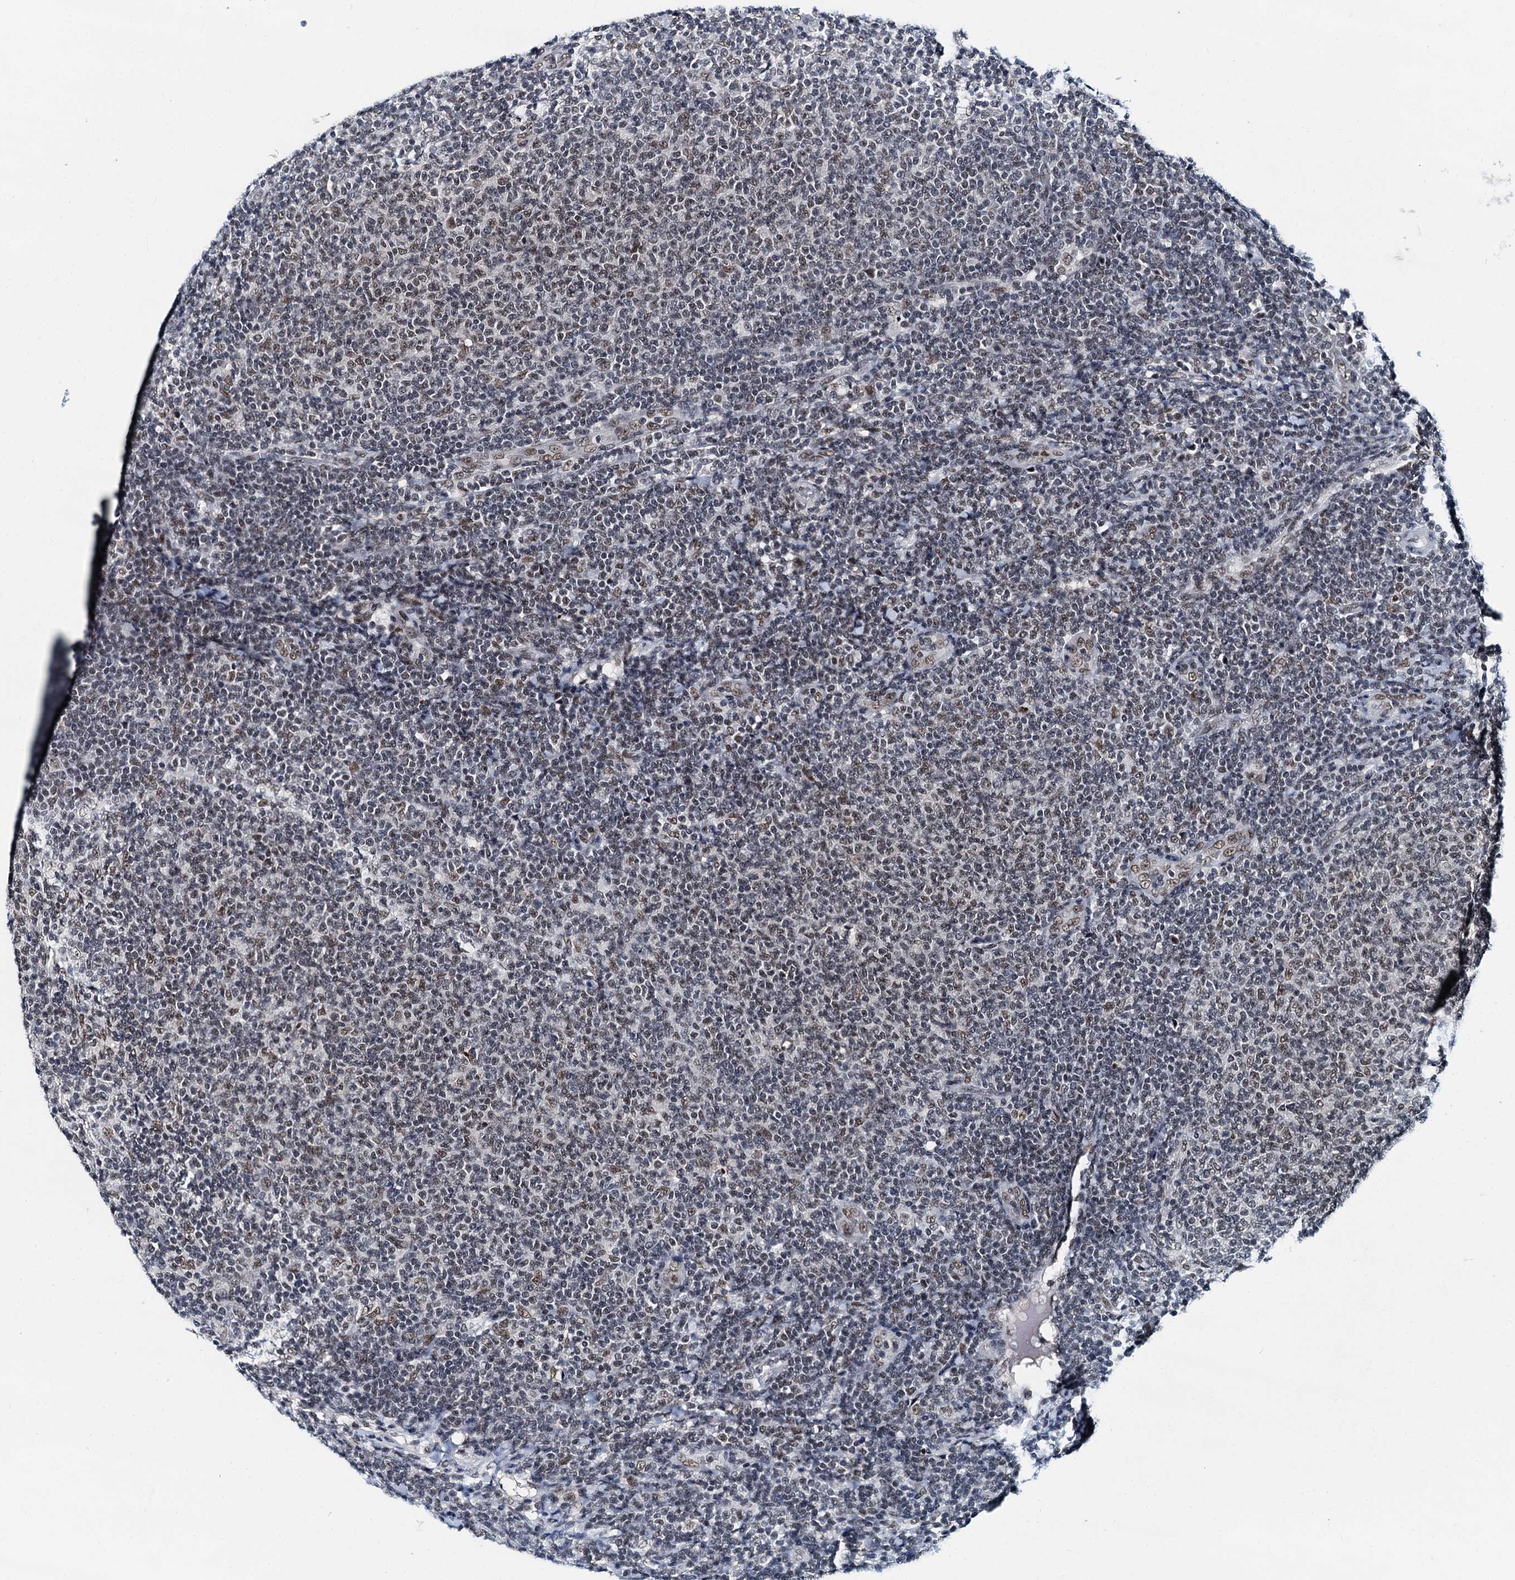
{"staining": {"intensity": "weak", "quantity": ">75%", "location": "nuclear"}, "tissue": "lymphoma", "cell_type": "Tumor cells", "image_type": "cancer", "snomed": [{"axis": "morphology", "description": "Malignant lymphoma, non-Hodgkin's type, Low grade"}, {"axis": "topography", "description": "Lymph node"}], "caption": "Lymphoma was stained to show a protein in brown. There is low levels of weak nuclear staining in approximately >75% of tumor cells.", "gene": "SNRPD1", "patient": {"sex": "male", "age": 66}}